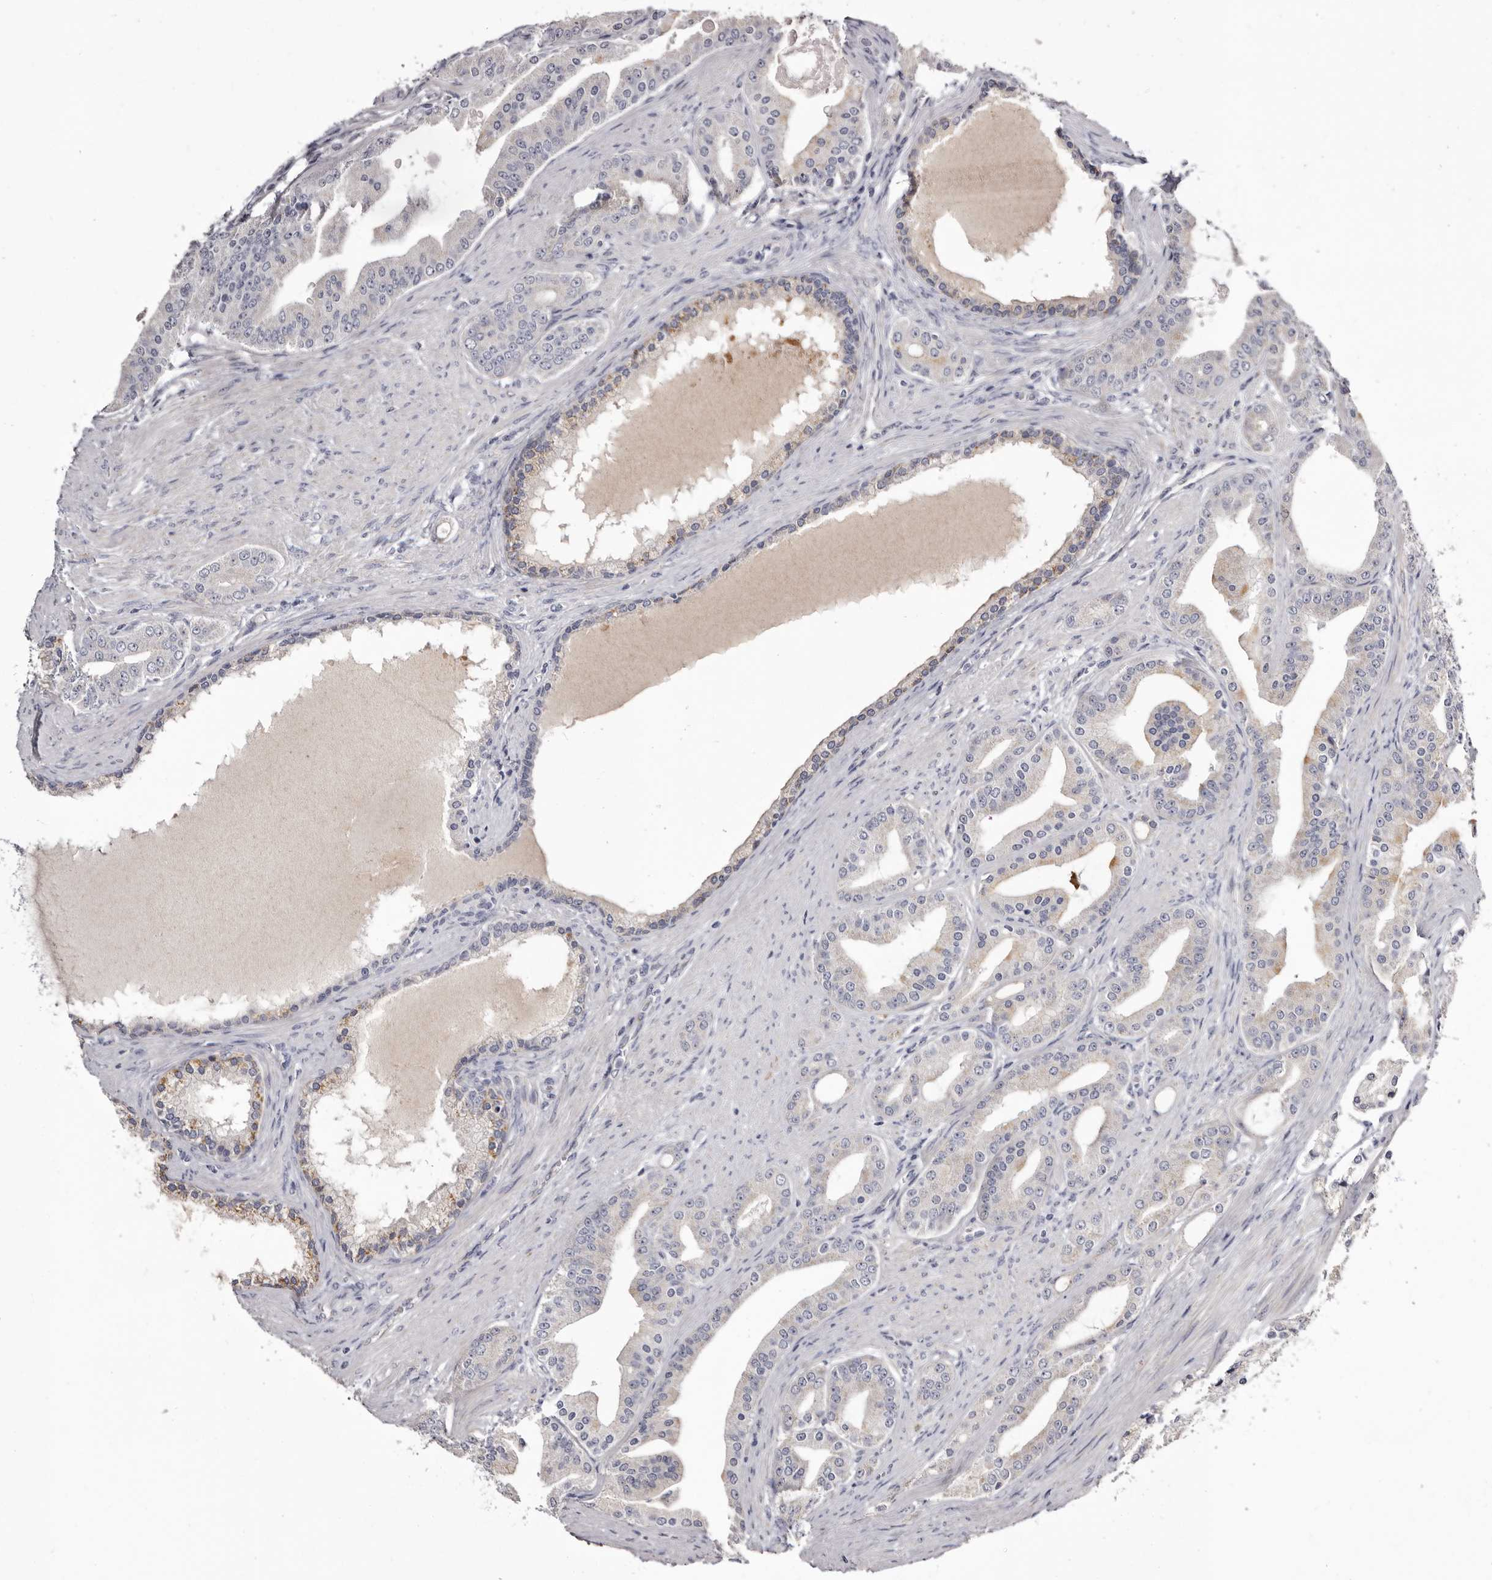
{"staining": {"intensity": "weak", "quantity": "<25%", "location": "cytoplasmic/membranous"}, "tissue": "prostate cancer", "cell_type": "Tumor cells", "image_type": "cancer", "snomed": [{"axis": "morphology", "description": "Adenocarcinoma, High grade"}, {"axis": "topography", "description": "Prostate"}], "caption": "High-grade adenocarcinoma (prostate) was stained to show a protein in brown. There is no significant expression in tumor cells.", "gene": "CASQ1", "patient": {"sex": "male", "age": 60}}